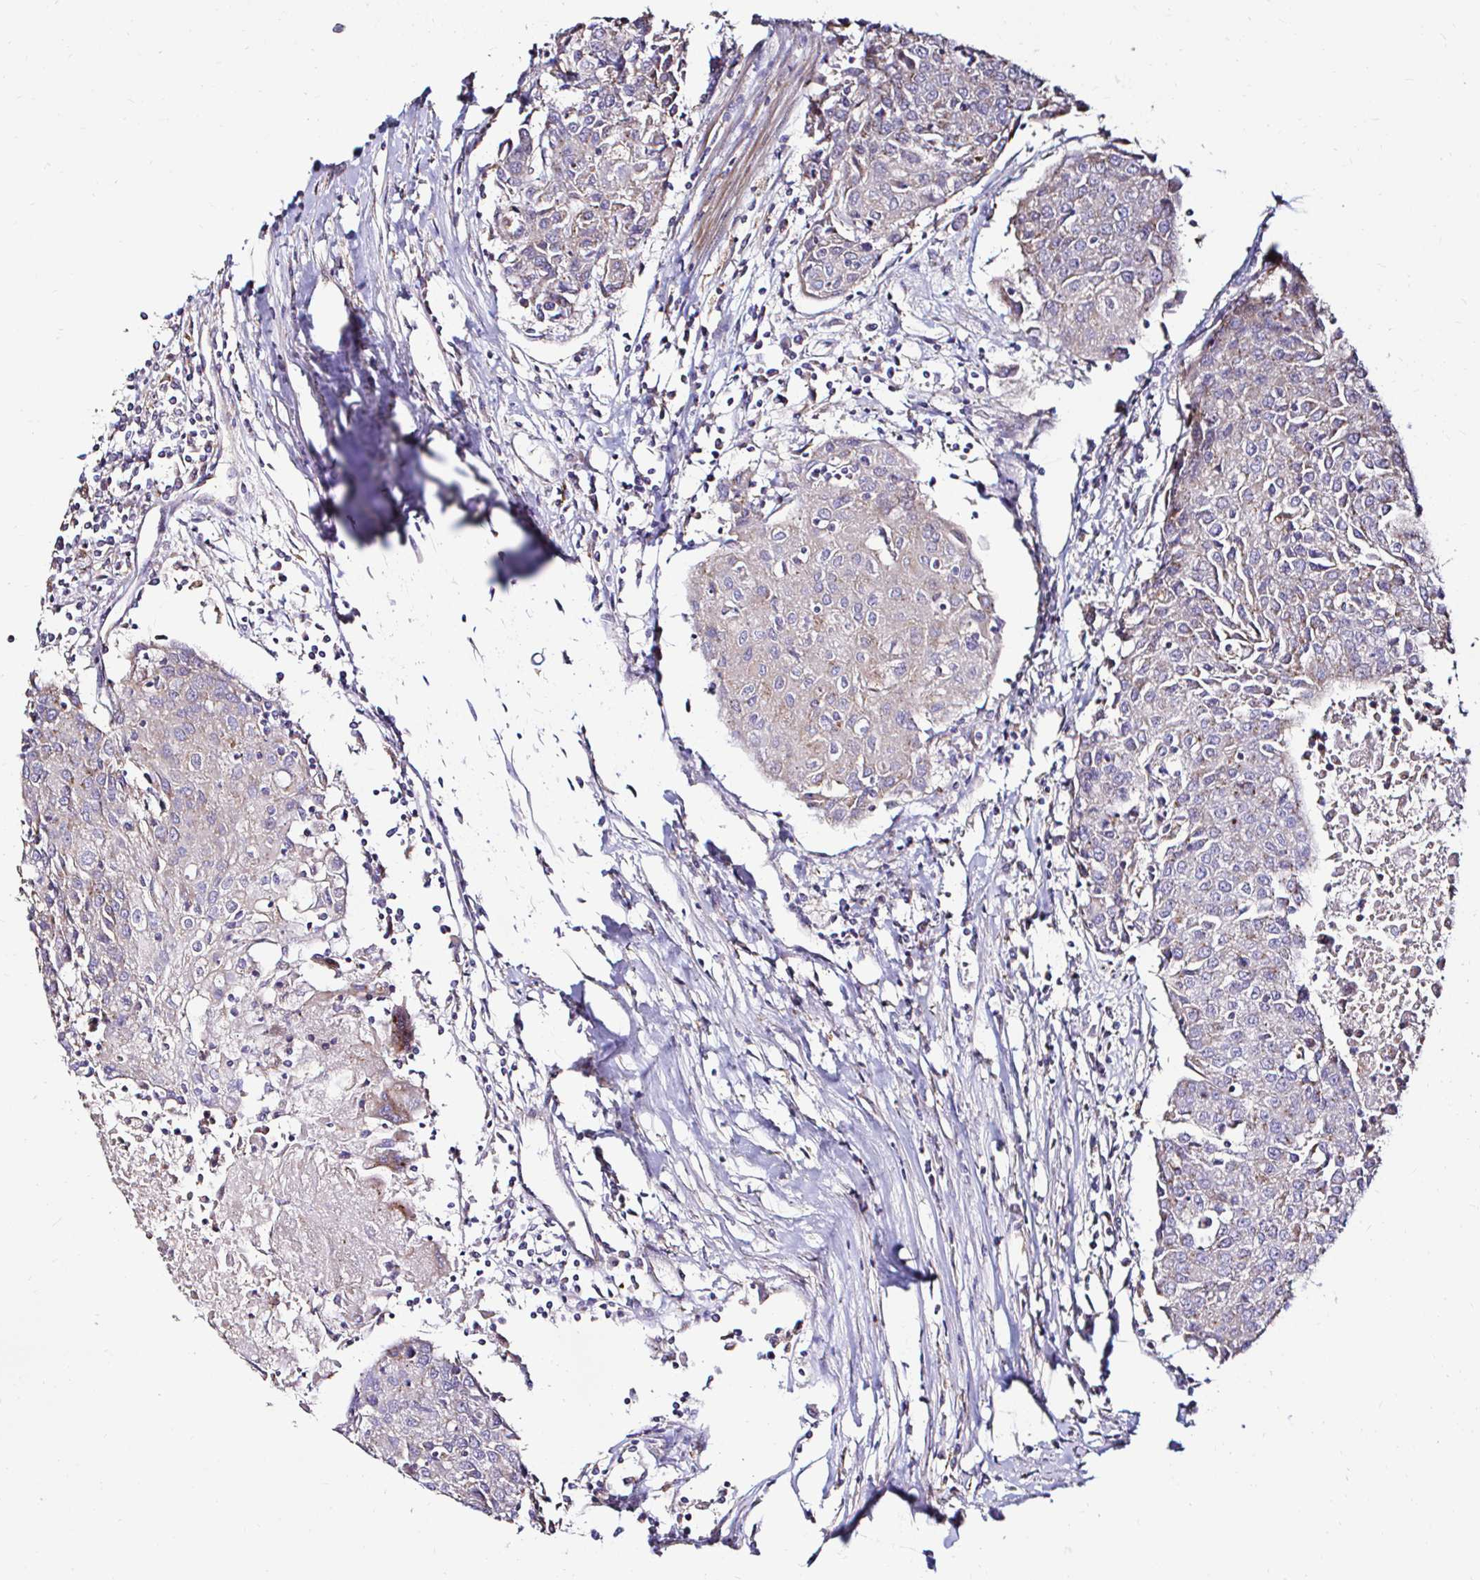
{"staining": {"intensity": "negative", "quantity": "none", "location": "none"}, "tissue": "urothelial cancer", "cell_type": "Tumor cells", "image_type": "cancer", "snomed": [{"axis": "morphology", "description": "Urothelial carcinoma, High grade"}, {"axis": "topography", "description": "Urinary bladder"}], "caption": "Micrograph shows no significant protein expression in tumor cells of urothelial cancer. The staining was performed using DAB (3,3'-diaminobenzidine) to visualize the protein expression in brown, while the nuclei were stained in blue with hematoxylin (Magnification: 20x).", "gene": "GALNS", "patient": {"sex": "female", "age": 85}}